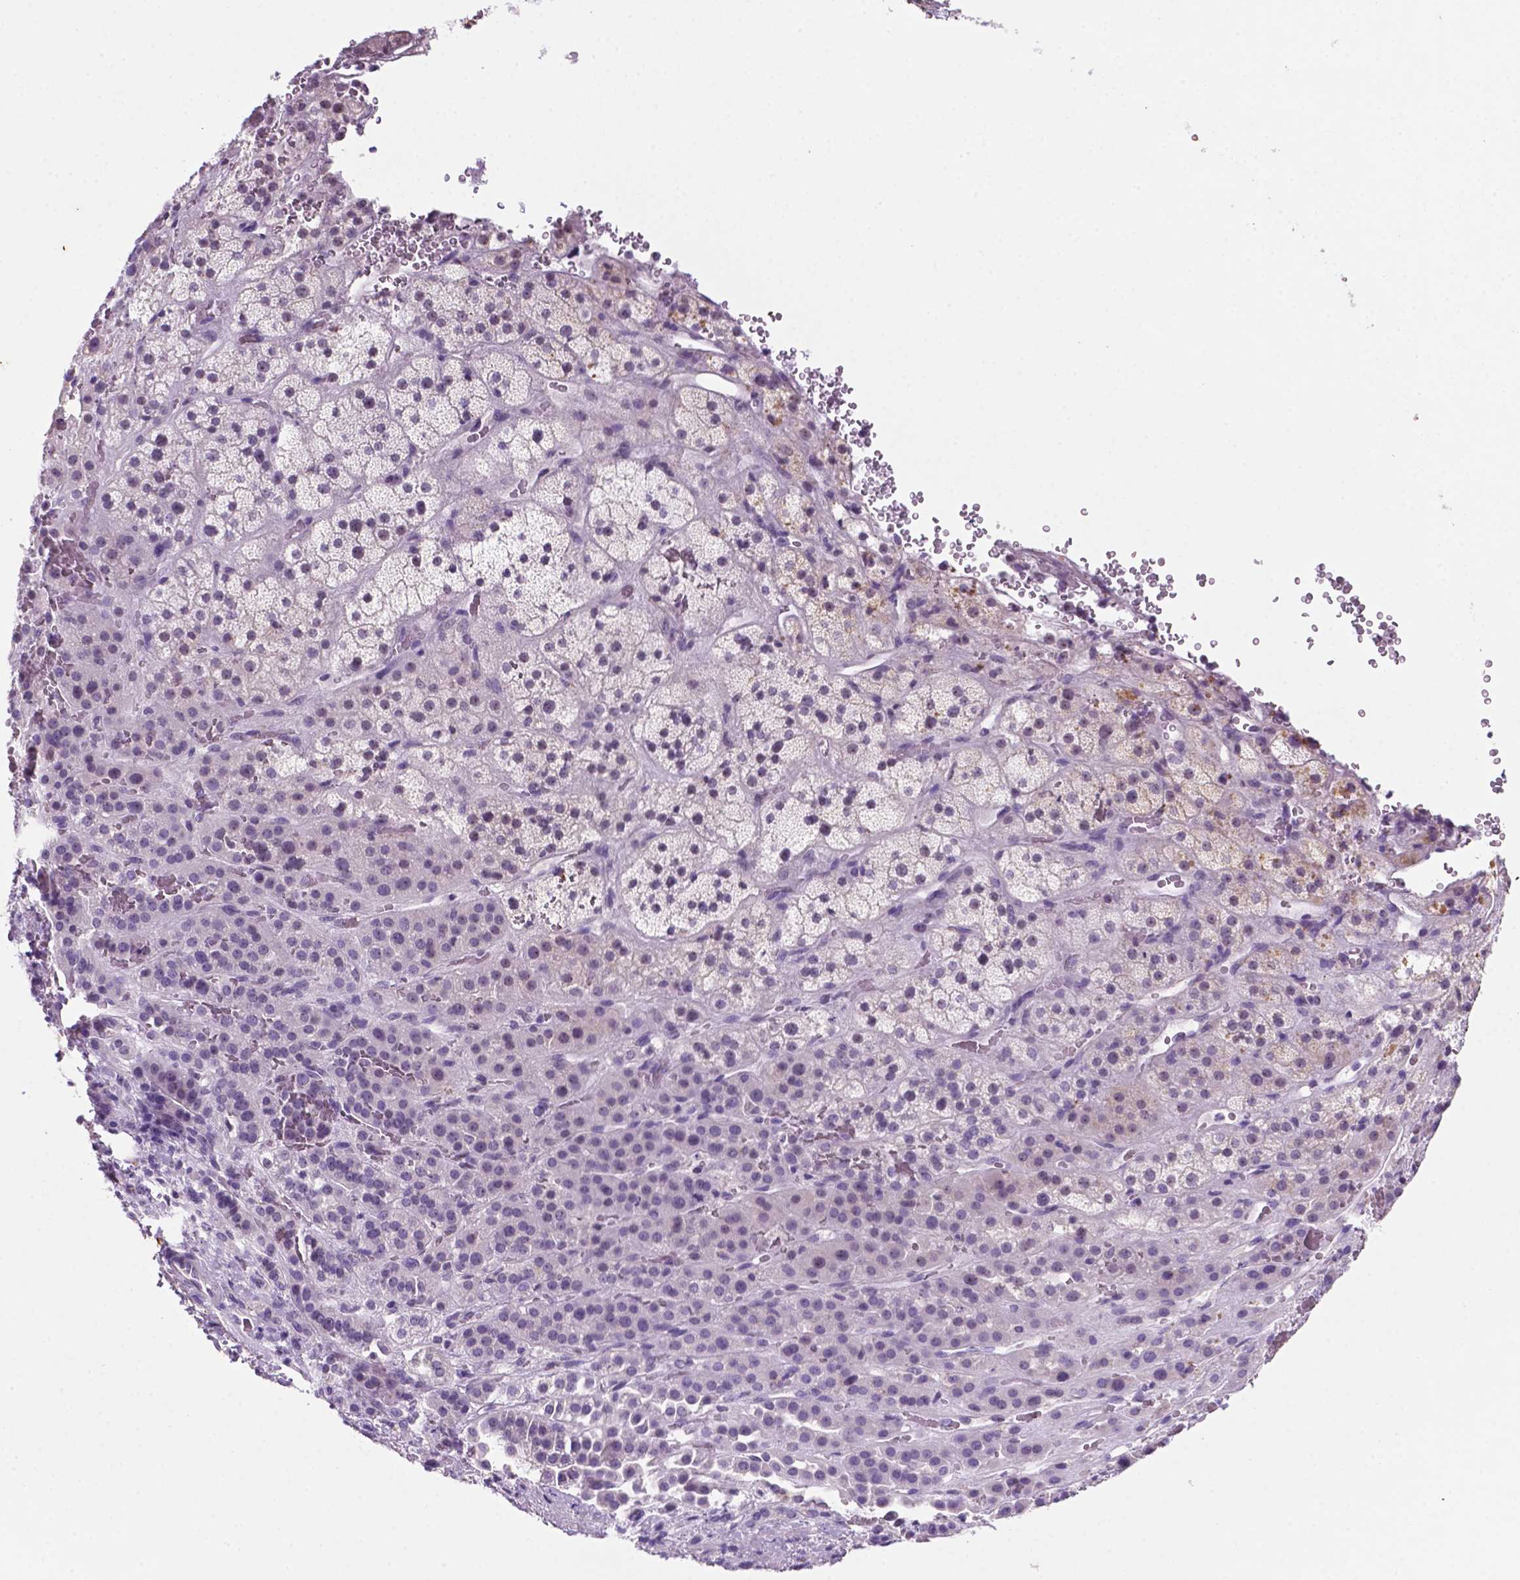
{"staining": {"intensity": "weak", "quantity": "<25%", "location": "nuclear"}, "tissue": "adrenal gland", "cell_type": "Glandular cells", "image_type": "normal", "snomed": [{"axis": "morphology", "description": "Normal tissue, NOS"}, {"axis": "topography", "description": "Adrenal gland"}], "caption": "Glandular cells show no significant protein staining in unremarkable adrenal gland.", "gene": "C18orf21", "patient": {"sex": "male", "age": 57}}